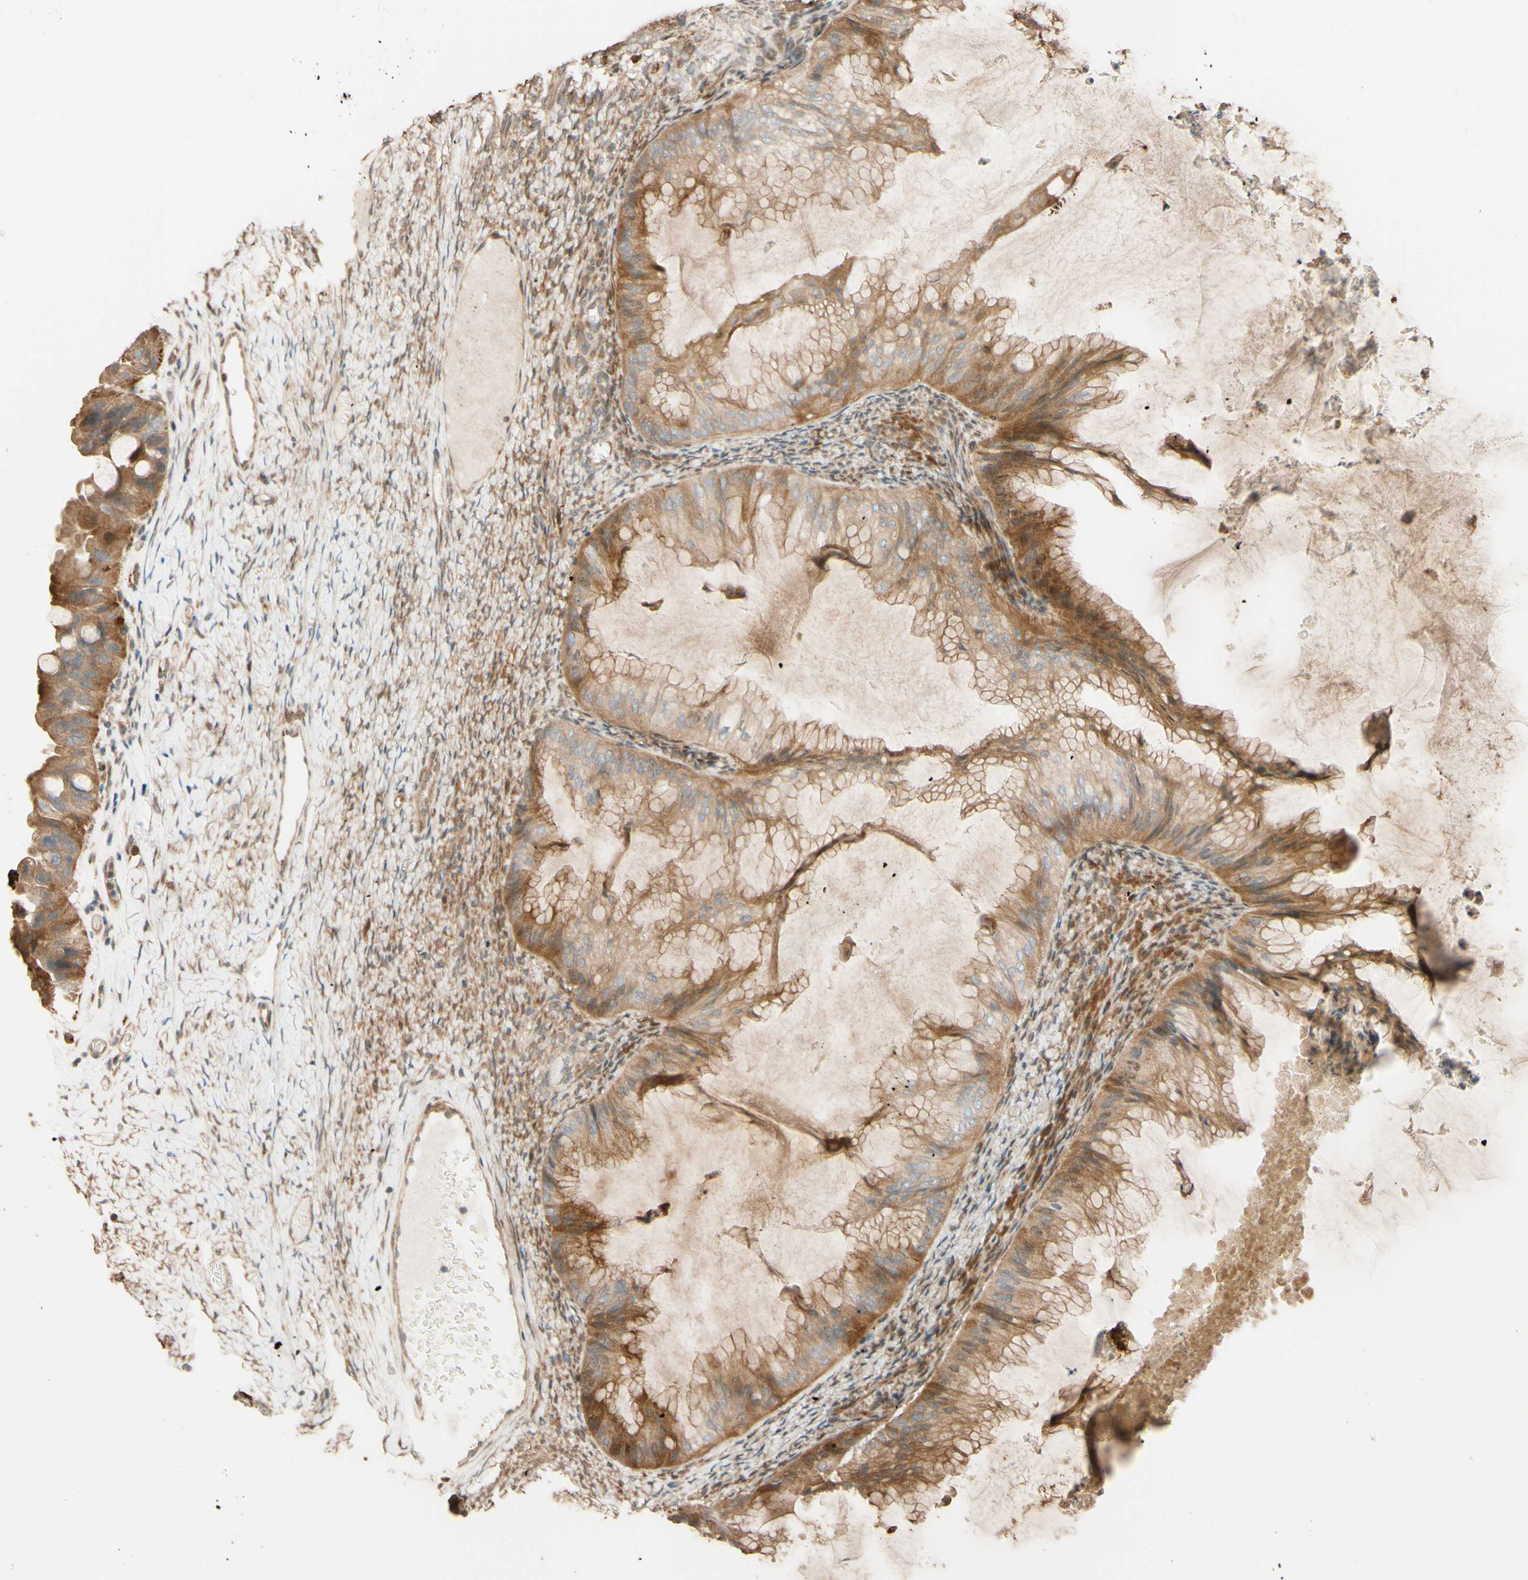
{"staining": {"intensity": "moderate", "quantity": ">75%", "location": "cytoplasmic/membranous"}, "tissue": "ovarian cancer", "cell_type": "Tumor cells", "image_type": "cancer", "snomed": [{"axis": "morphology", "description": "Cystadenocarcinoma, mucinous, NOS"}, {"axis": "topography", "description": "Ovary"}], "caption": "Protein expression analysis of human ovarian mucinous cystadenocarcinoma reveals moderate cytoplasmic/membranous staining in about >75% of tumor cells.", "gene": "RNF19A", "patient": {"sex": "female", "age": 61}}